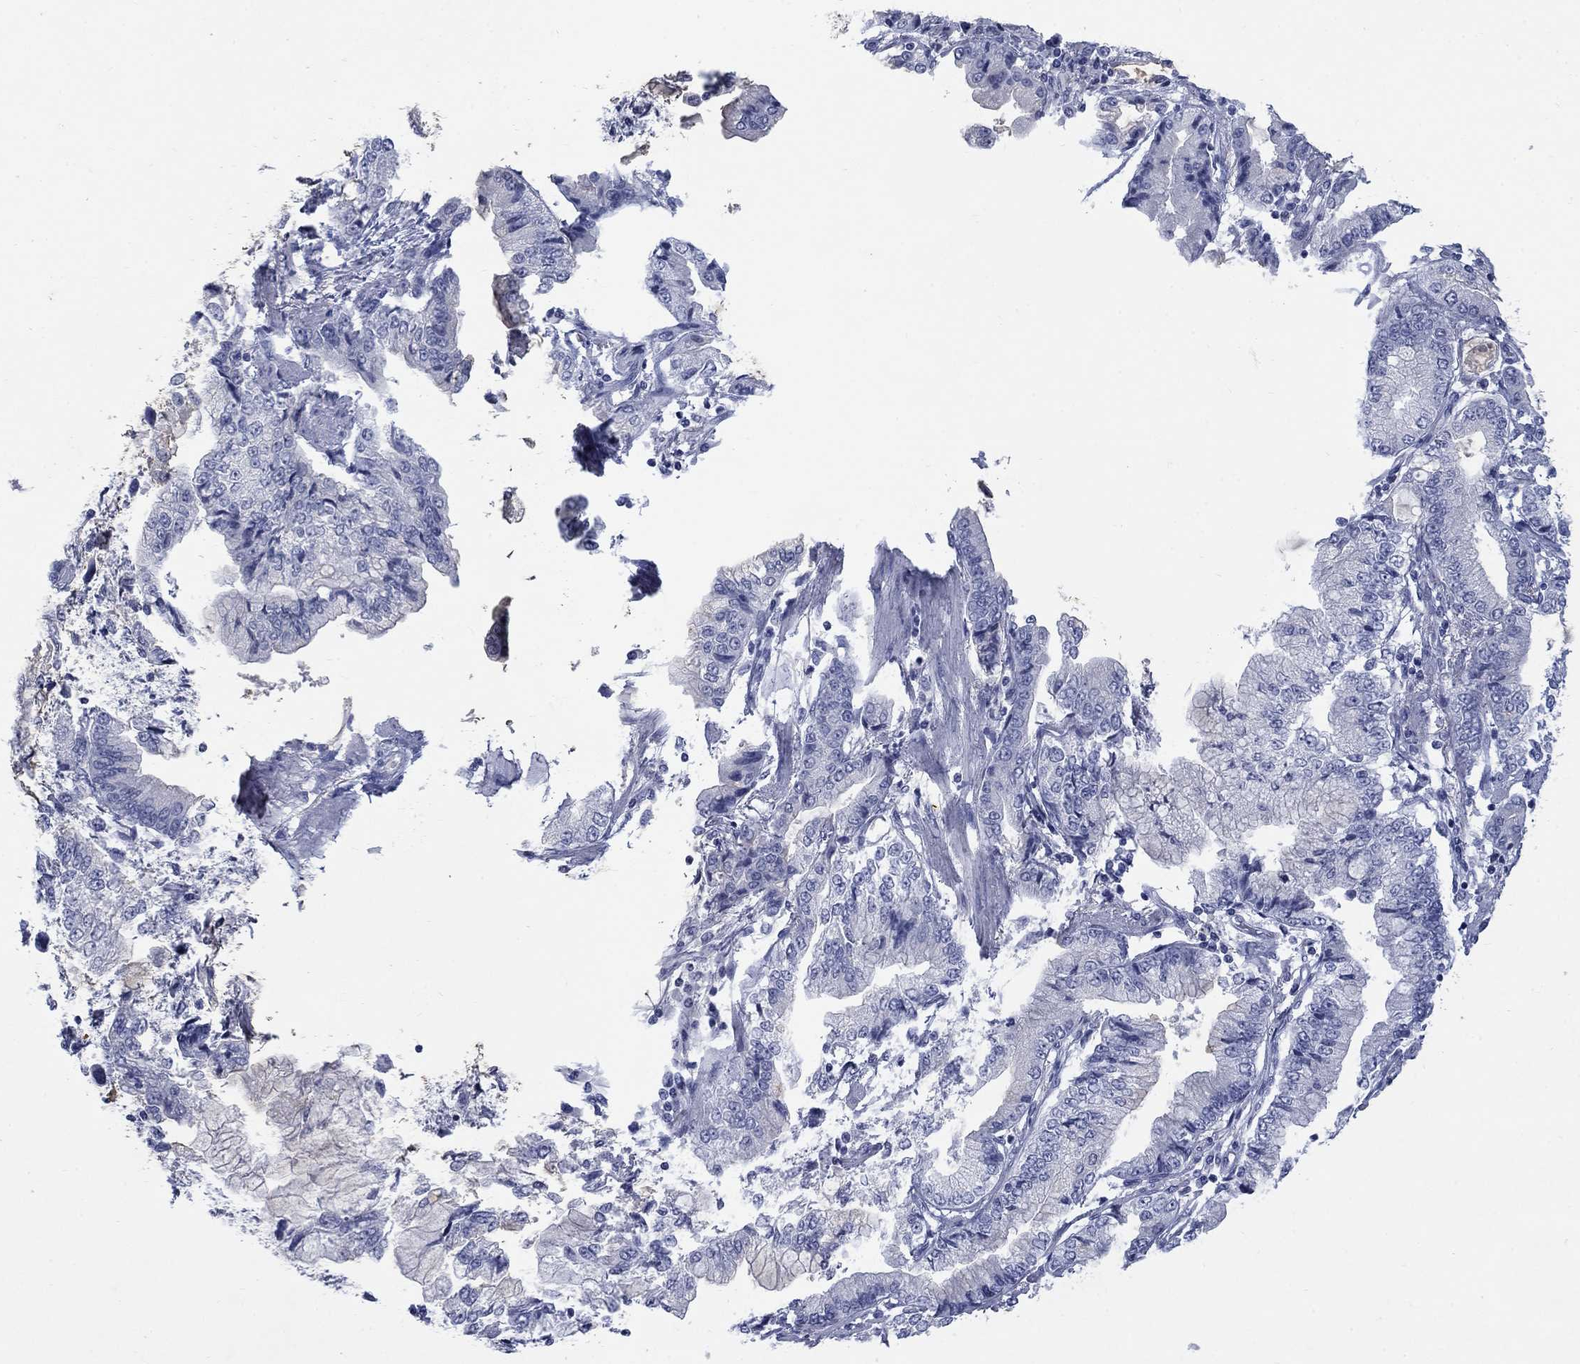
{"staining": {"intensity": "negative", "quantity": "none", "location": "none"}, "tissue": "stomach cancer", "cell_type": "Tumor cells", "image_type": "cancer", "snomed": [{"axis": "morphology", "description": "Adenocarcinoma, NOS"}, {"axis": "topography", "description": "Stomach, upper"}], "caption": "A micrograph of adenocarcinoma (stomach) stained for a protein reveals no brown staining in tumor cells.", "gene": "RFTN2", "patient": {"sex": "female", "age": 74}}